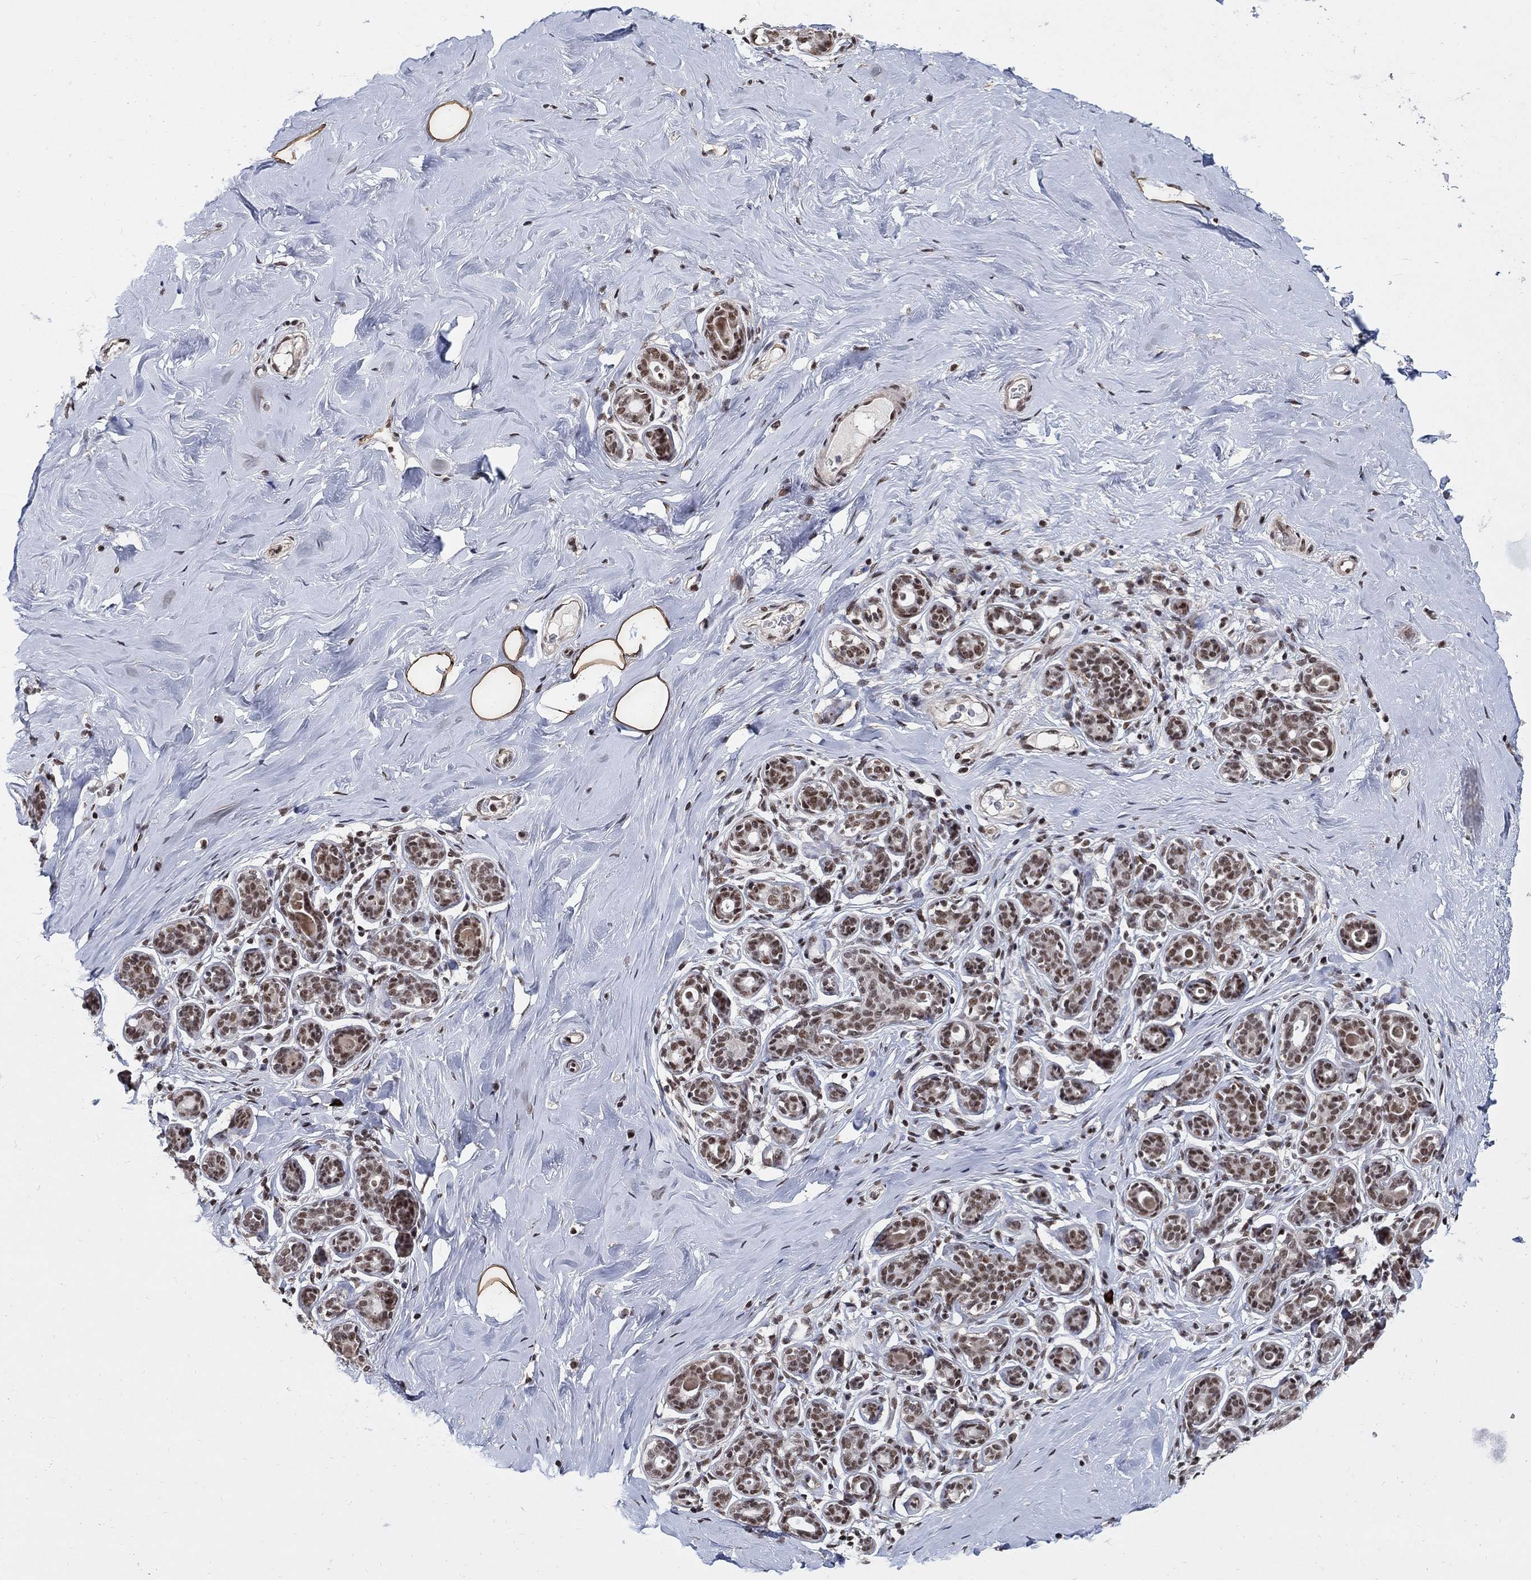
{"staining": {"intensity": "moderate", "quantity": ">75%", "location": "cytoplasmic/membranous"}, "tissue": "breast", "cell_type": "Adipocytes", "image_type": "normal", "snomed": [{"axis": "morphology", "description": "Normal tissue, NOS"}, {"axis": "topography", "description": "Skin"}, {"axis": "topography", "description": "Breast"}], "caption": "Immunohistochemistry micrograph of normal breast: human breast stained using immunohistochemistry (IHC) displays medium levels of moderate protein expression localized specifically in the cytoplasmic/membranous of adipocytes, appearing as a cytoplasmic/membranous brown color.", "gene": "PNISR", "patient": {"sex": "female", "age": 43}}